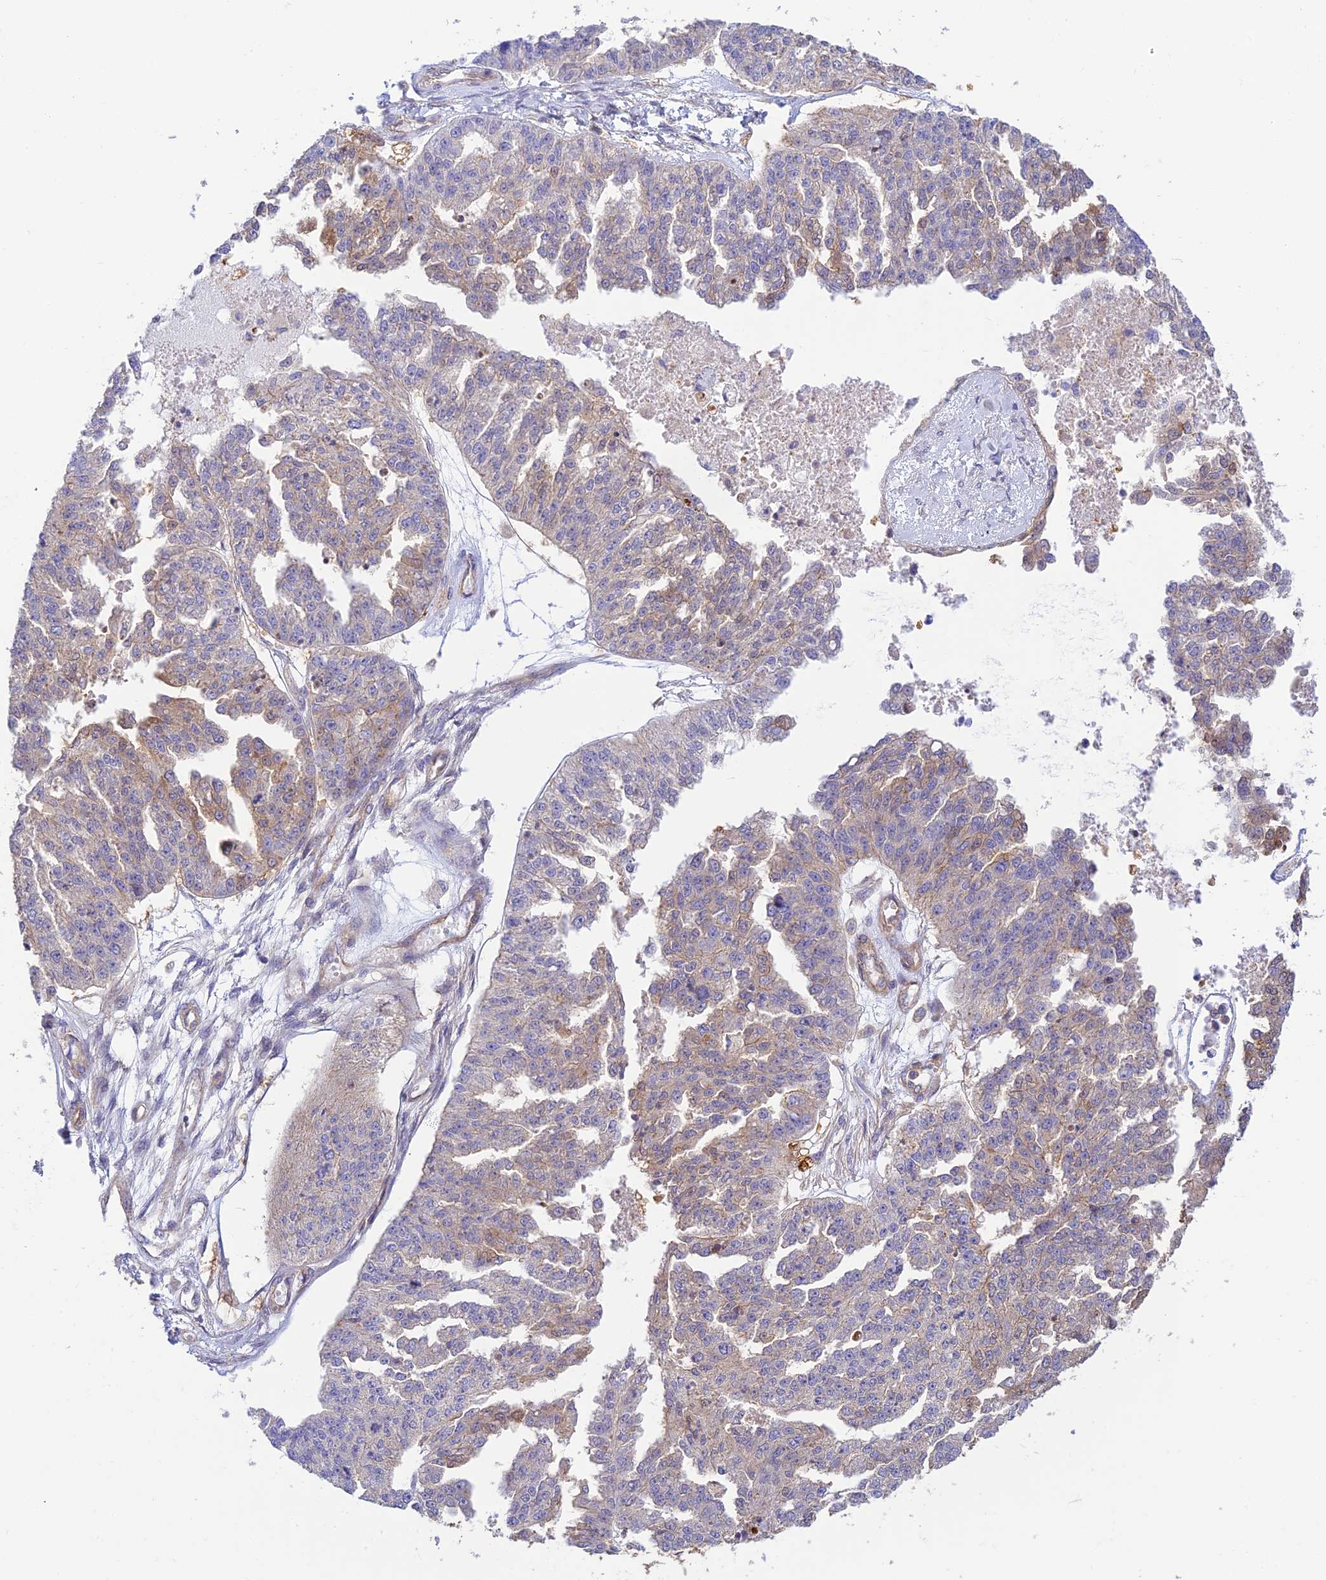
{"staining": {"intensity": "weak", "quantity": "25%-75%", "location": "cytoplasmic/membranous"}, "tissue": "ovarian cancer", "cell_type": "Tumor cells", "image_type": "cancer", "snomed": [{"axis": "morphology", "description": "Cystadenocarcinoma, serous, NOS"}, {"axis": "topography", "description": "Ovary"}], "caption": "Tumor cells display low levels of weak cytoplasmic/membranous positivity in about 25%-75% of cells in ovarian serous cystadenocarcinoma.", "gene": "PPP1R12C", "patient": {"sex": "female", "age": 58}}